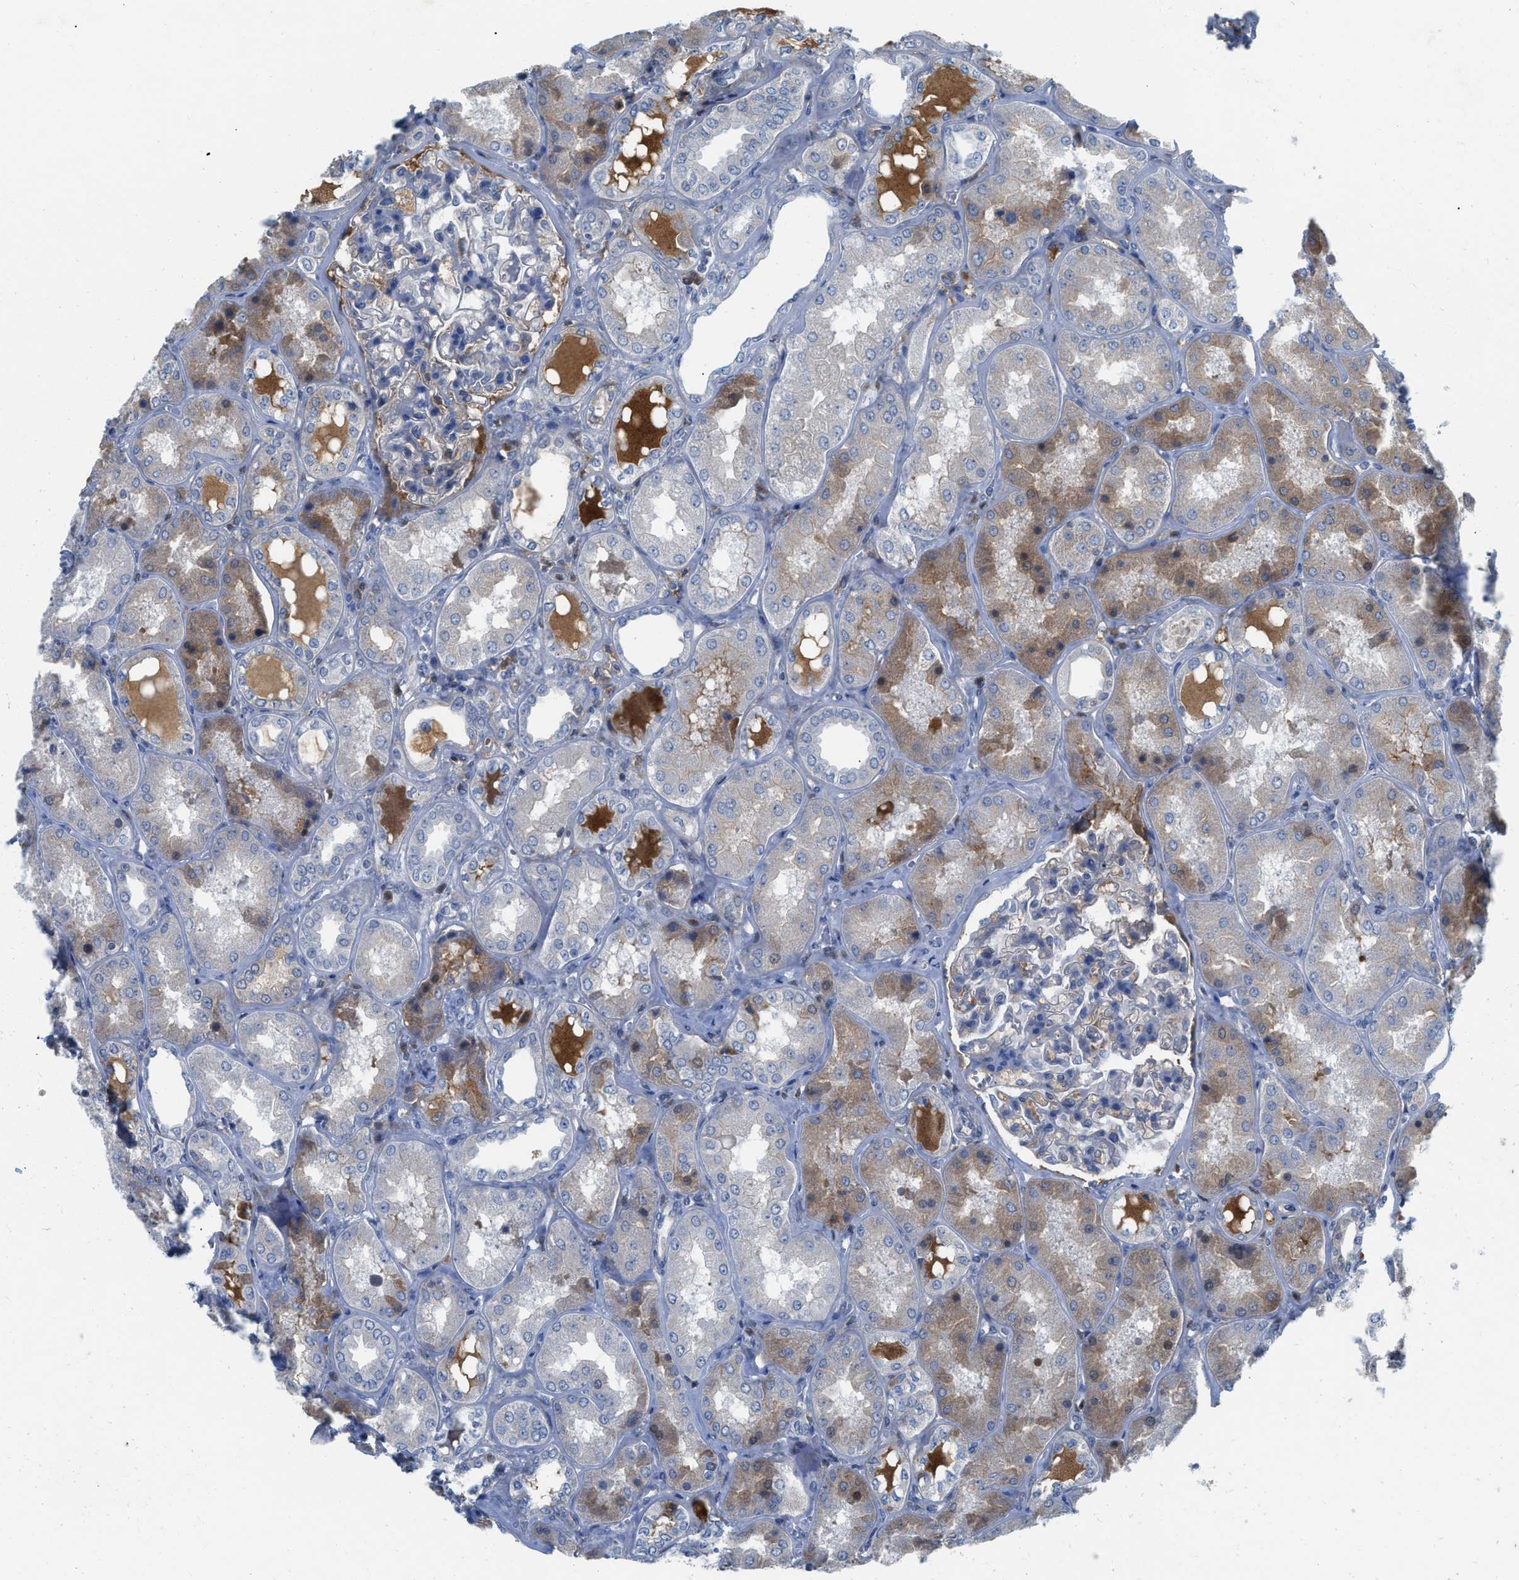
{"staining": {"intensity": "weak", "quantity": "25%-75%", "location": "cytoplasmic/membranous"}, "tissue": "kidney", "cell_type": "Cells in glomeruli", "image_type": "normal", "snomed": [{"axis": "morphology", "description": "Normal tissue, NOS"}, {"axis": "topography", "description": "Kidney"}], "caption": "Immunohistochemistry (IHC) of benign human kidney demonstrates low levels of weak cytoplasmic/membranous positivity in approximately 25%-75% of cells in glomeruli. The staining is performed using DAB brown chromogen to label protein expression. The nuclei are counter-stained blue using hematoxylin.", "gene": "HPX", "patient": {"sex": "female", "age": 56}}